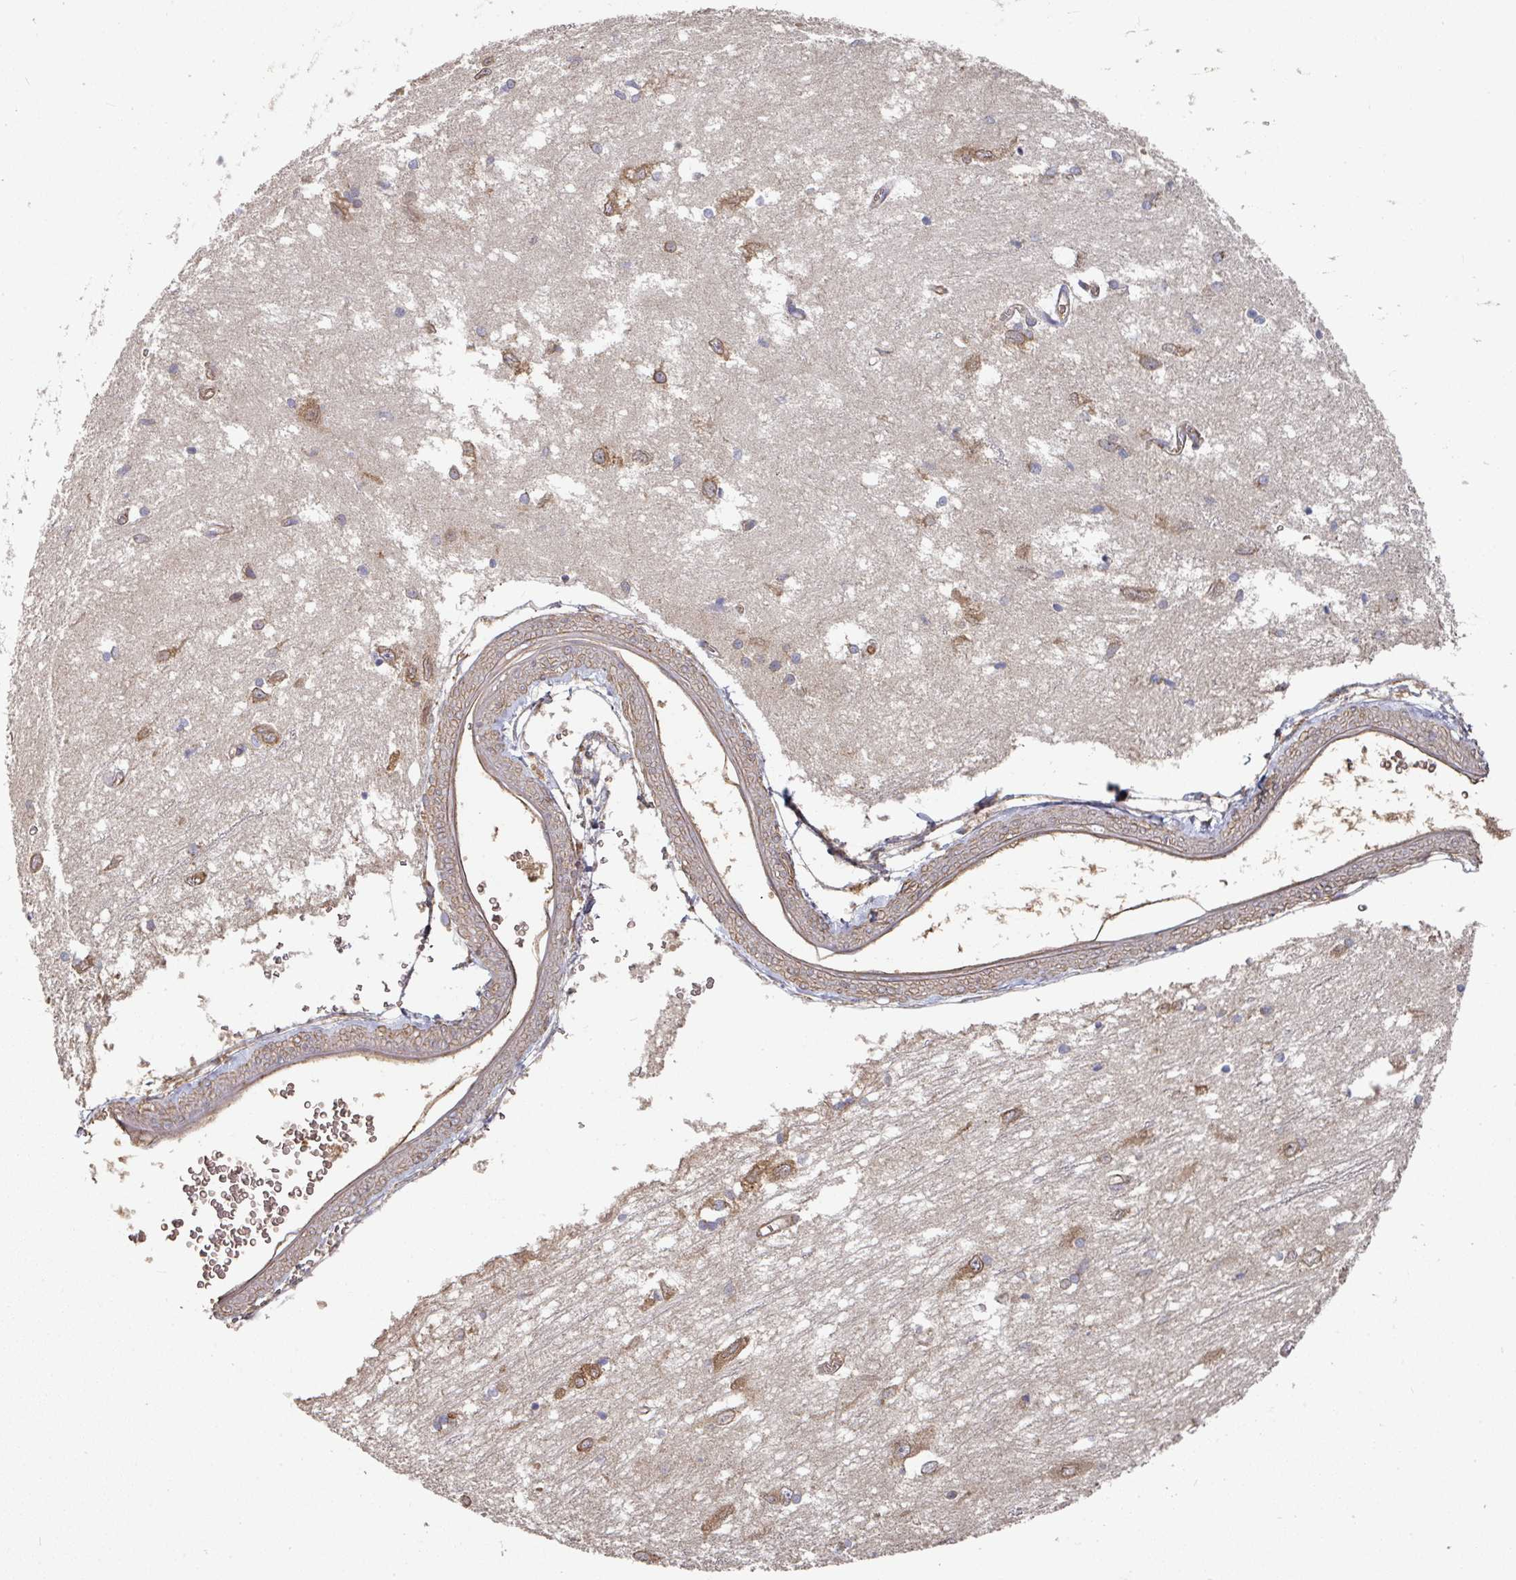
{"staining": {"intensity": "negative", "quantity": "none", "location": "none"}, "tissue": "caudate", "cell_type": "Glial cells", "image_type": "normal", "snomed": [{"axis": "morphology", "description": "Normal tissue, NOS"}, {"axis": "topography", "description": "Lateral ventricle wall"}], "caption": "This is an immunohistochemistry micrograph of benign caudate. There is no expression in glial cells.", "gene": "EDEM2", "patient": {"sex": "male", "age": 37}}